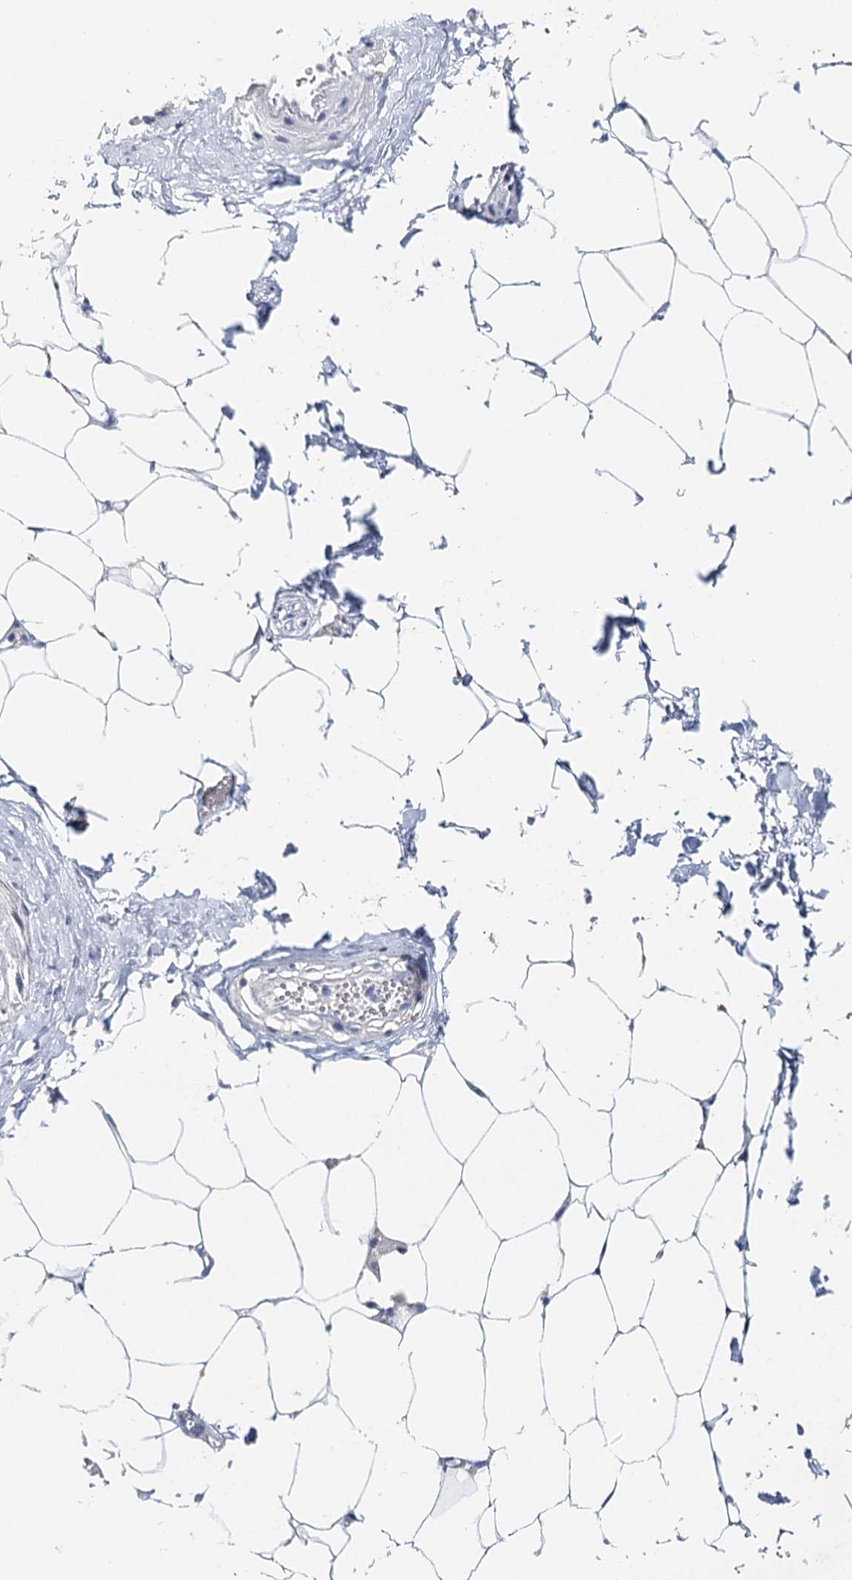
{"staining": {"intensity": "negative", "quantity": "none", "location": "none"}, "tissue": "adipose tissue", "cell_type": "Adipocytes", "image_type": "normal", "snomed": [{"axis": "morphology", "description": "Normal tissue, NOS"}, {"axis": "morphology", "description": "Adenocarcinoma, Low grade"}, {"axis": "topography", "description": "Prostate"}, {"axis": "topography", "description": "Peripheral nerve tissue"}], "caption": "Immunohistochemistry (IHC) photomicrograph of unremarkable adipose tissue stained for a protein (brown), which reveals no expression in adipocytes.", "gene": "SYNPO", "patient": {"sex": "male", "age": 63}}